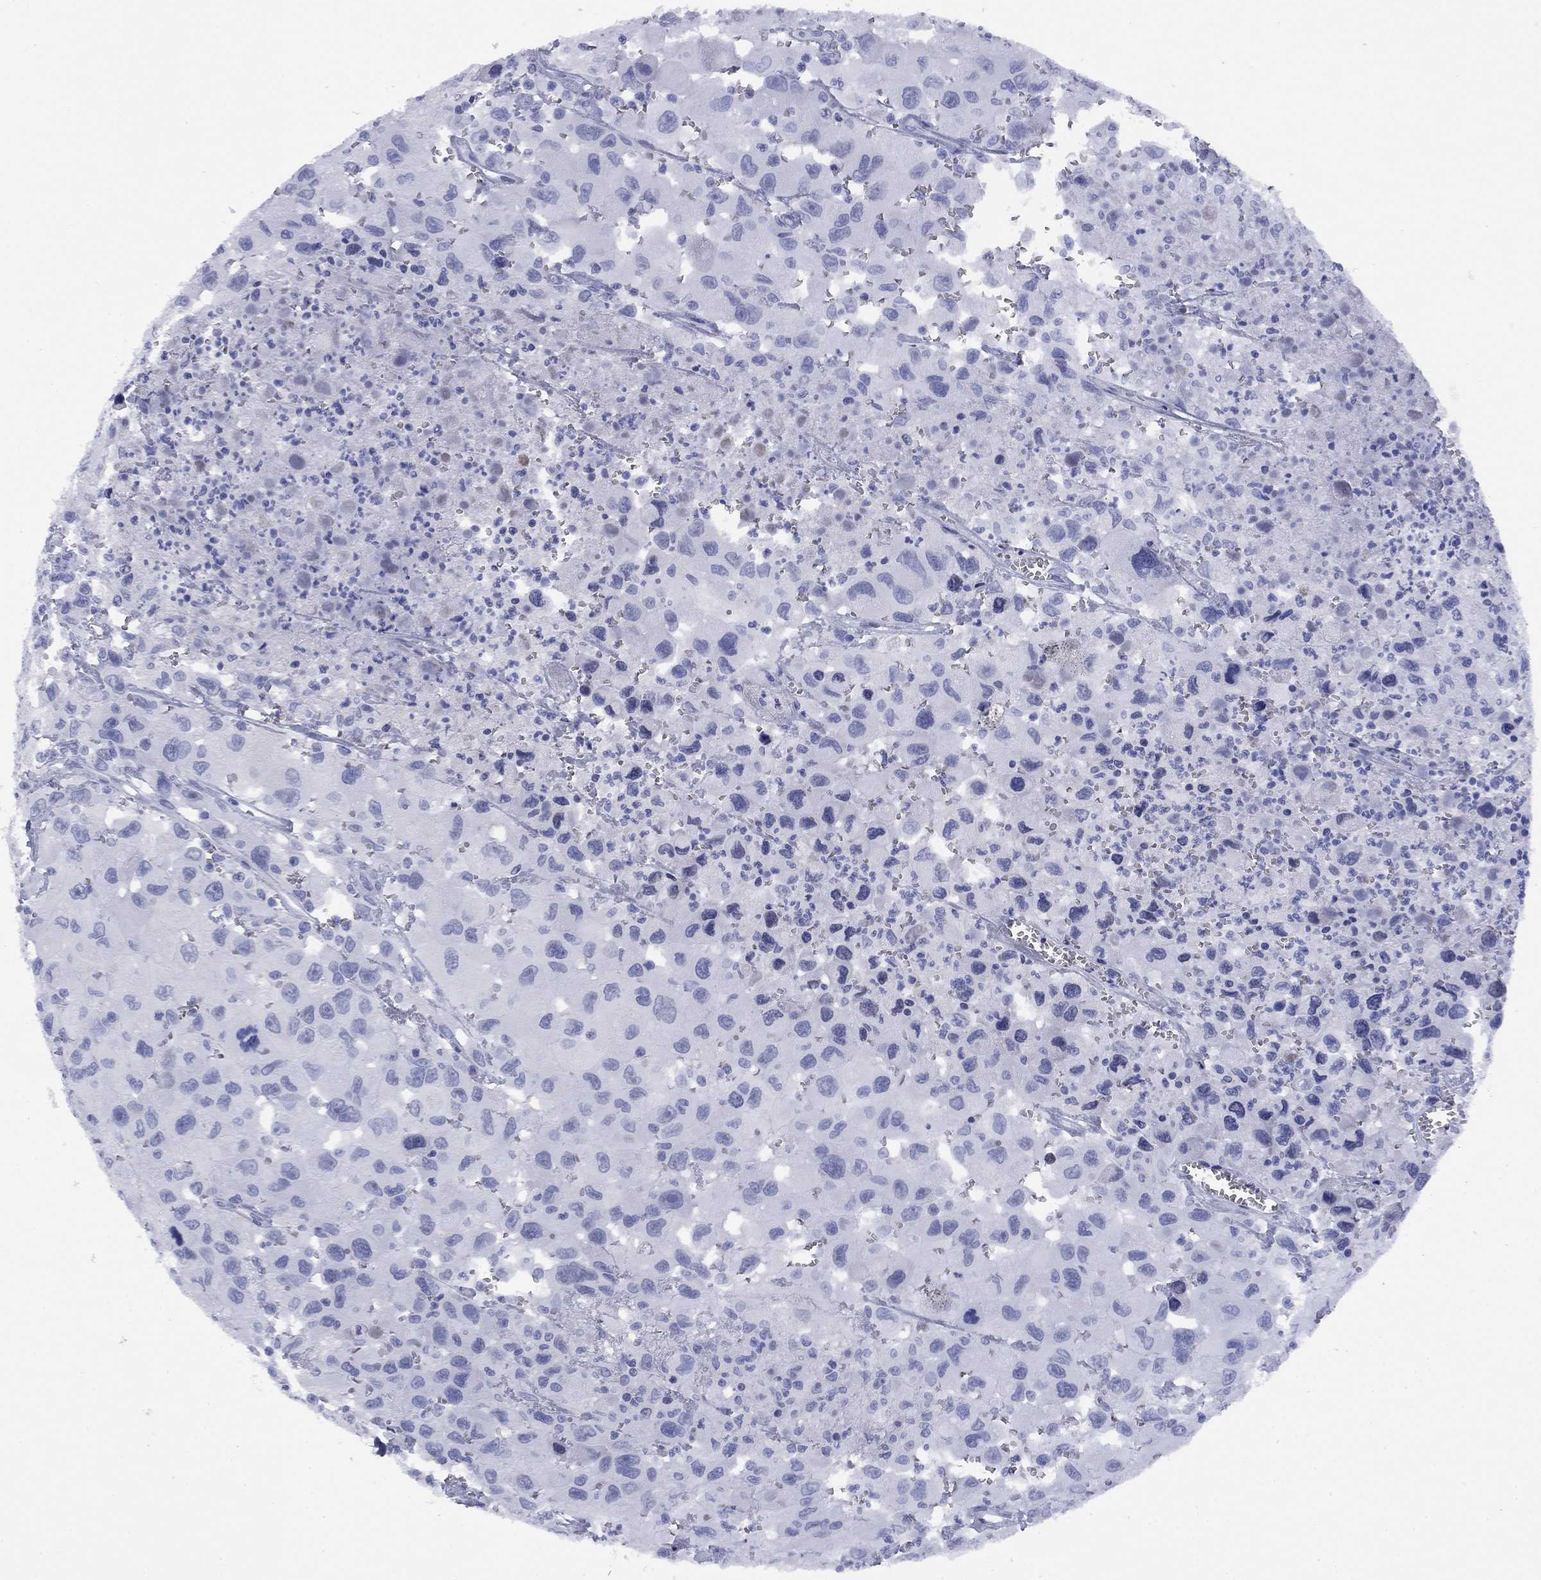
{"staining": {"intensity": "negative", "quantity": "none", "location": "none"}, "tissue": "head and neck cancer", "cell_type": "Tumor cells", "image_type": "cancer", "snomed": [{"axis": "morphology", "description": "Squamous cell carcinoma, NOS"}, {"axis": "morphology", "description": "Squamous cell carcinoma, metastatic, NOS"}, {"axis": "topography", "description": "Oral tissue"}, {"axis": "topography", "description": "Head-Neck"}], "caption": "Head and neck cancer (metastatic squamous cell carcinoma) stained for a protein using IHC shows no expression tumor cells.", "gene": "TIGD4", "patient": {"sex": "female", "age": 85}}